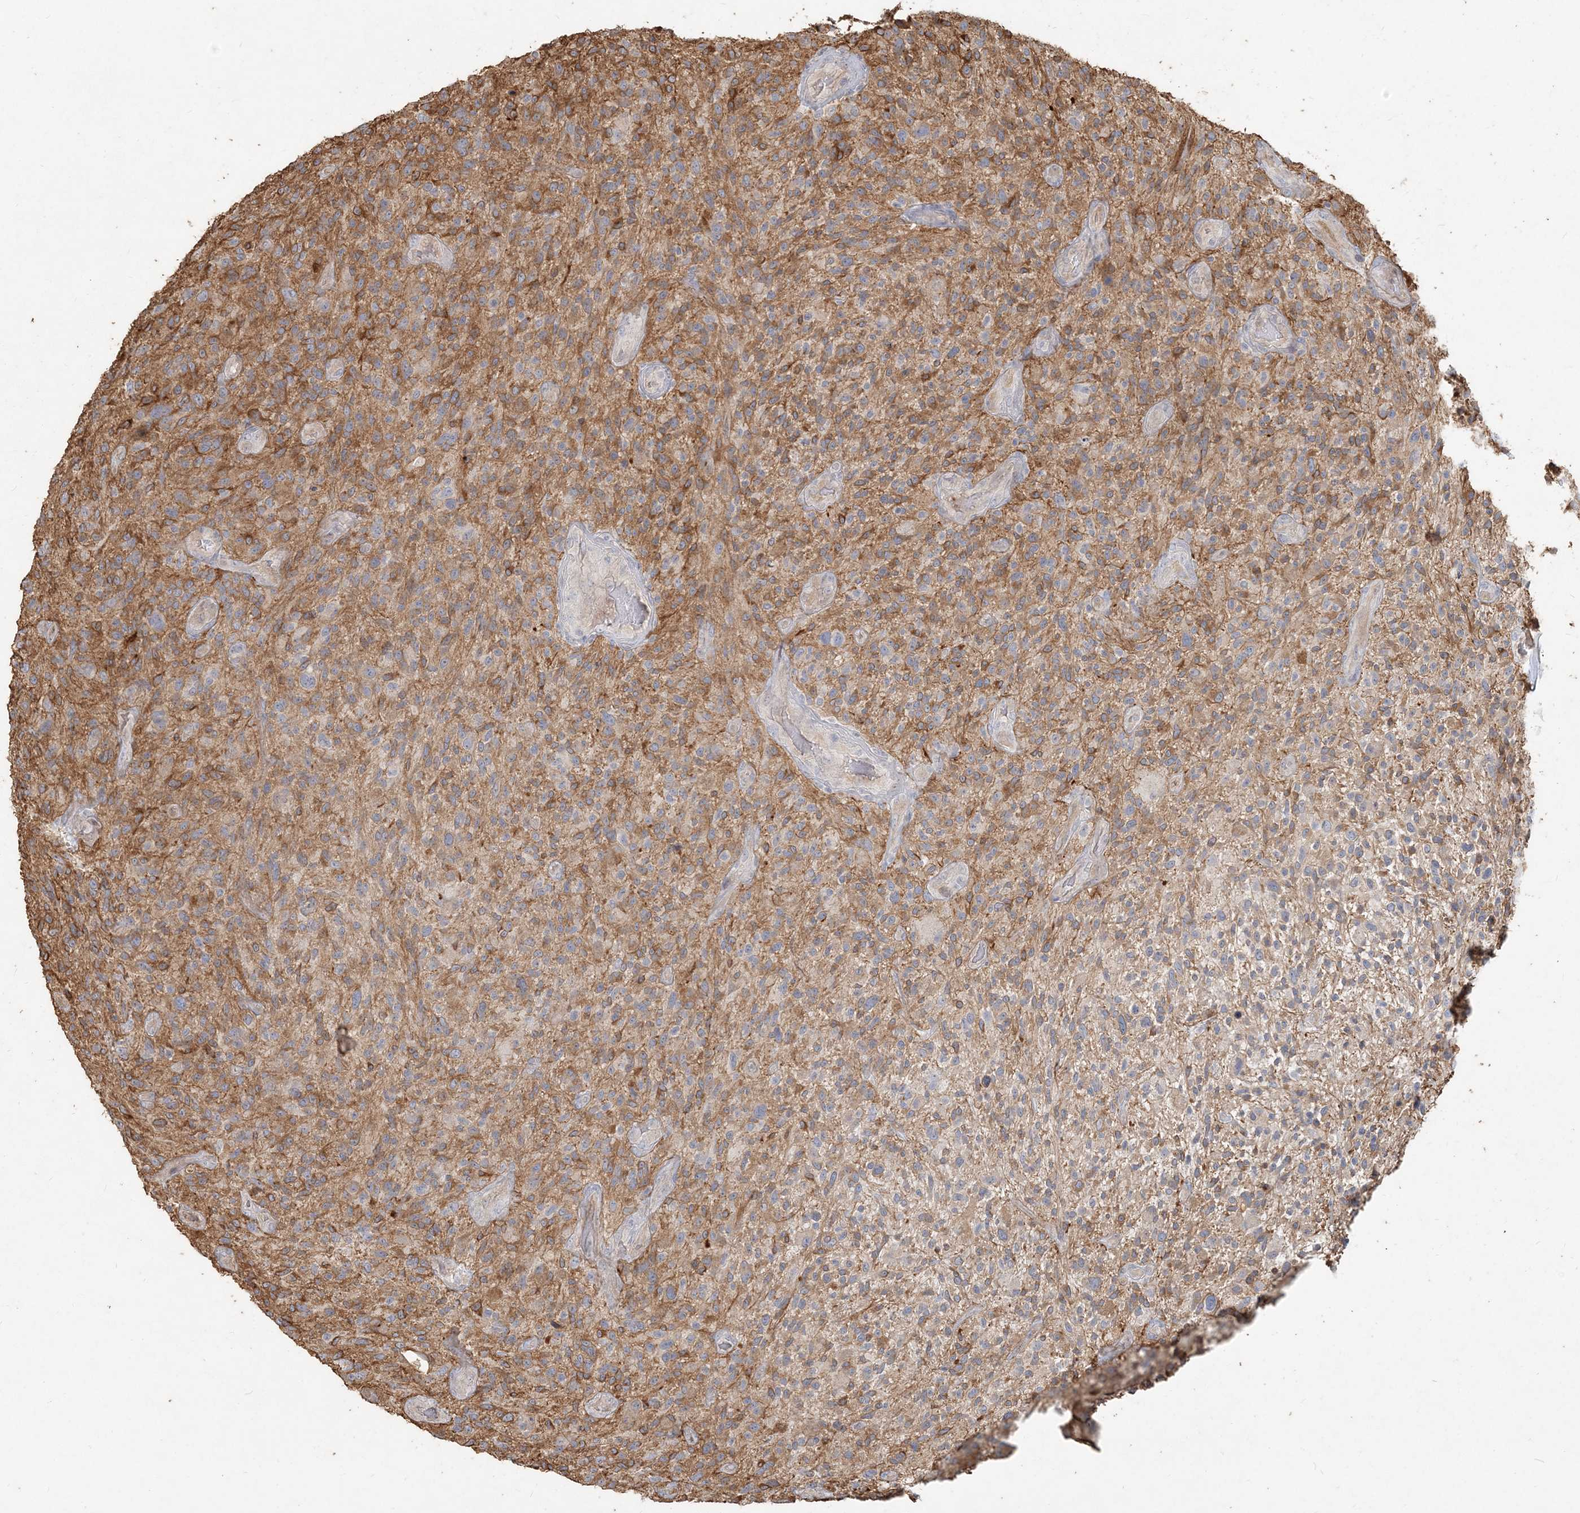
{"staining": {"intensity": "negative", "quantity": "none", "location": "none"}, "tissue": "glioma", "cell_type": "Tumor cells", "image_type": "cancer", "snomed": [{"axis": "morphology", "description": "Glioma, malignant, High grade"}, {"axis": "topography", "description": "Brain"}], "caption": "IHC of human glioma displays no expression in tumor cells.", "gene": "RNF145", "patient": {"sex": "male", "age": 47}}